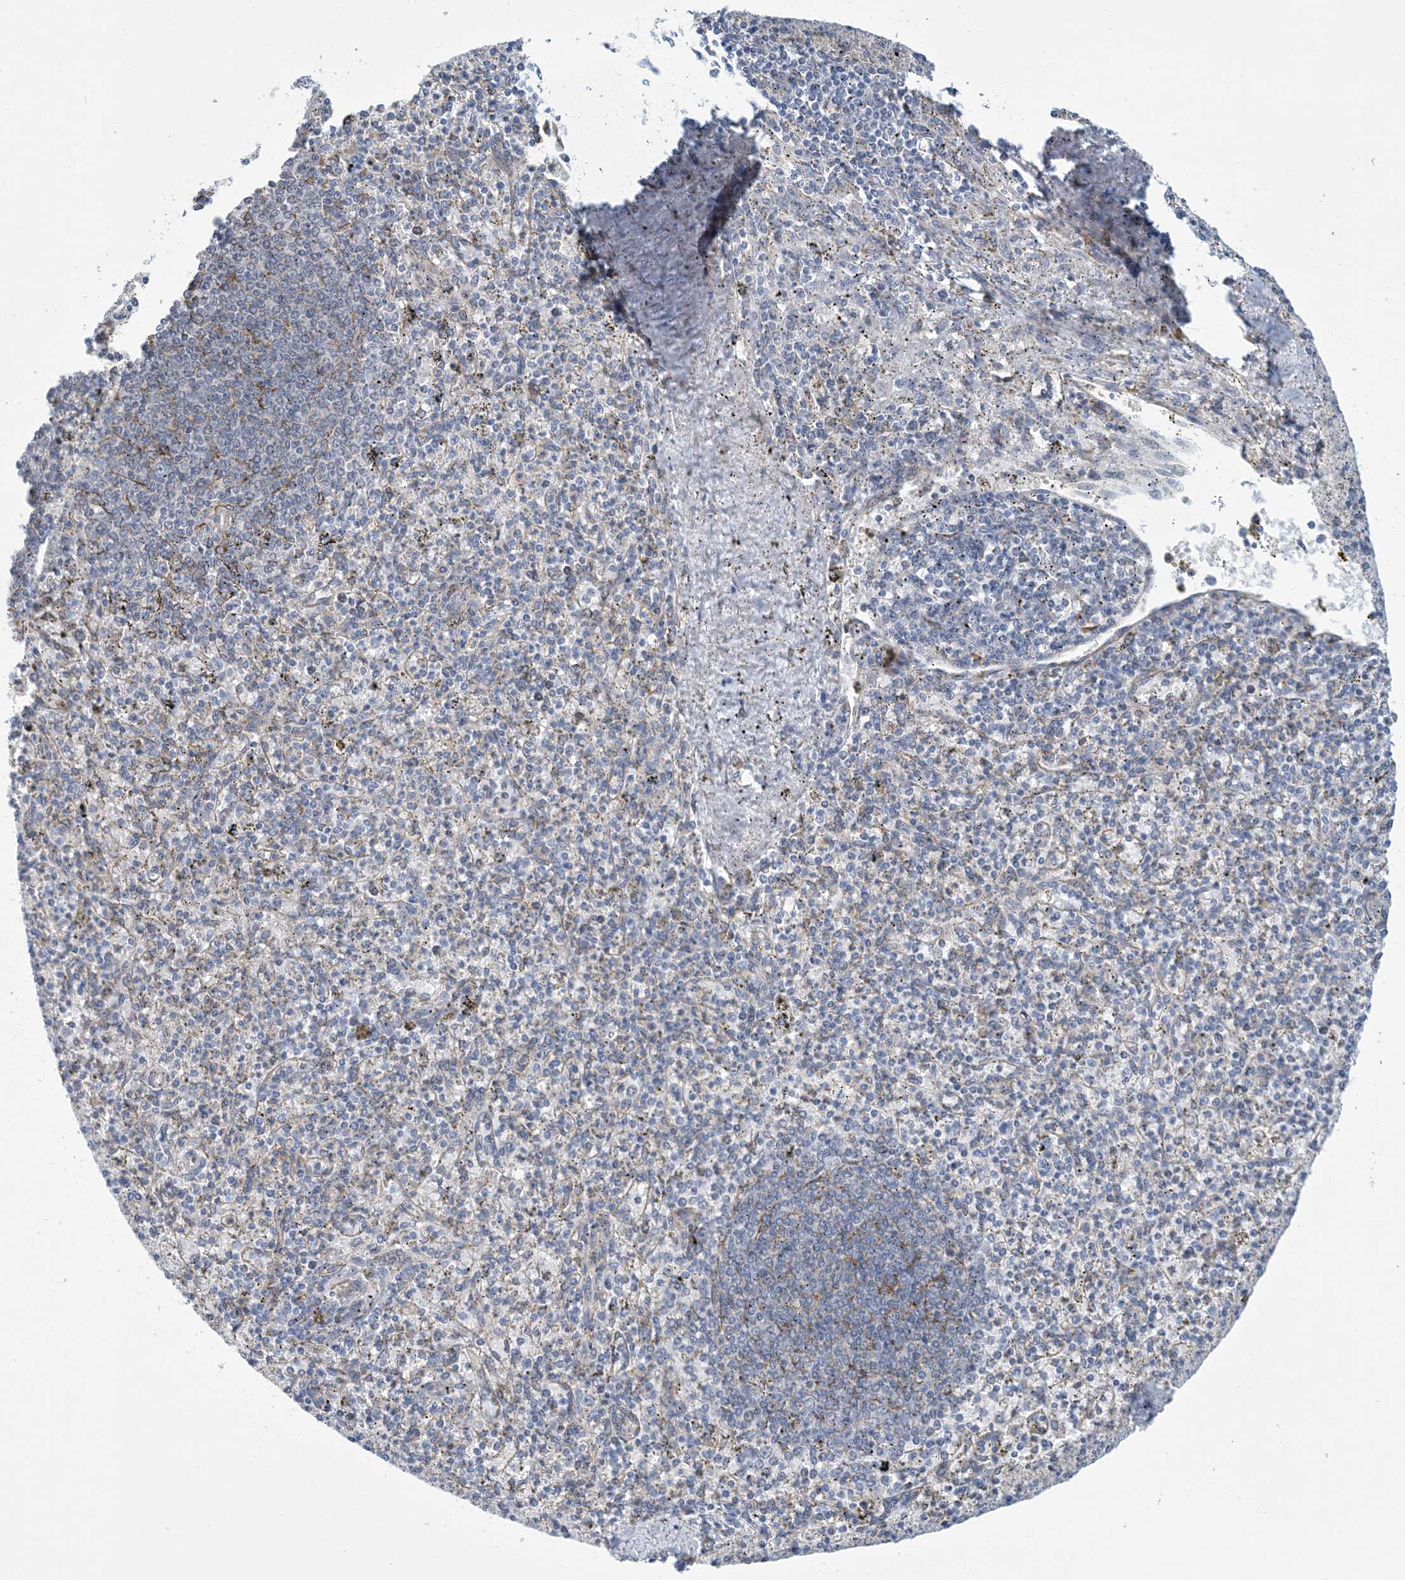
{"staining": {"intensity": "negative", "quantity": "none", "location": "none"}, "tissue": "spleen", "cell_type": "Cells in red pulp", "image_type": "normal", "snomed": [{"axis": "morphology", "description": "Normal tissue, NOS"}, {"axis": "topography", "description": "Spleen"}], "caption": "Spleen was stained to show a protein in brown. There is no significant expression in cells in red pulp. (DAB (3,3'-diaminobenzidine) immunohistochemistry (IHC) visualized using brightfield microscopy, high magnification).", "gene": "CCDC14", "patient": {"sex": "male", "age": 72}}